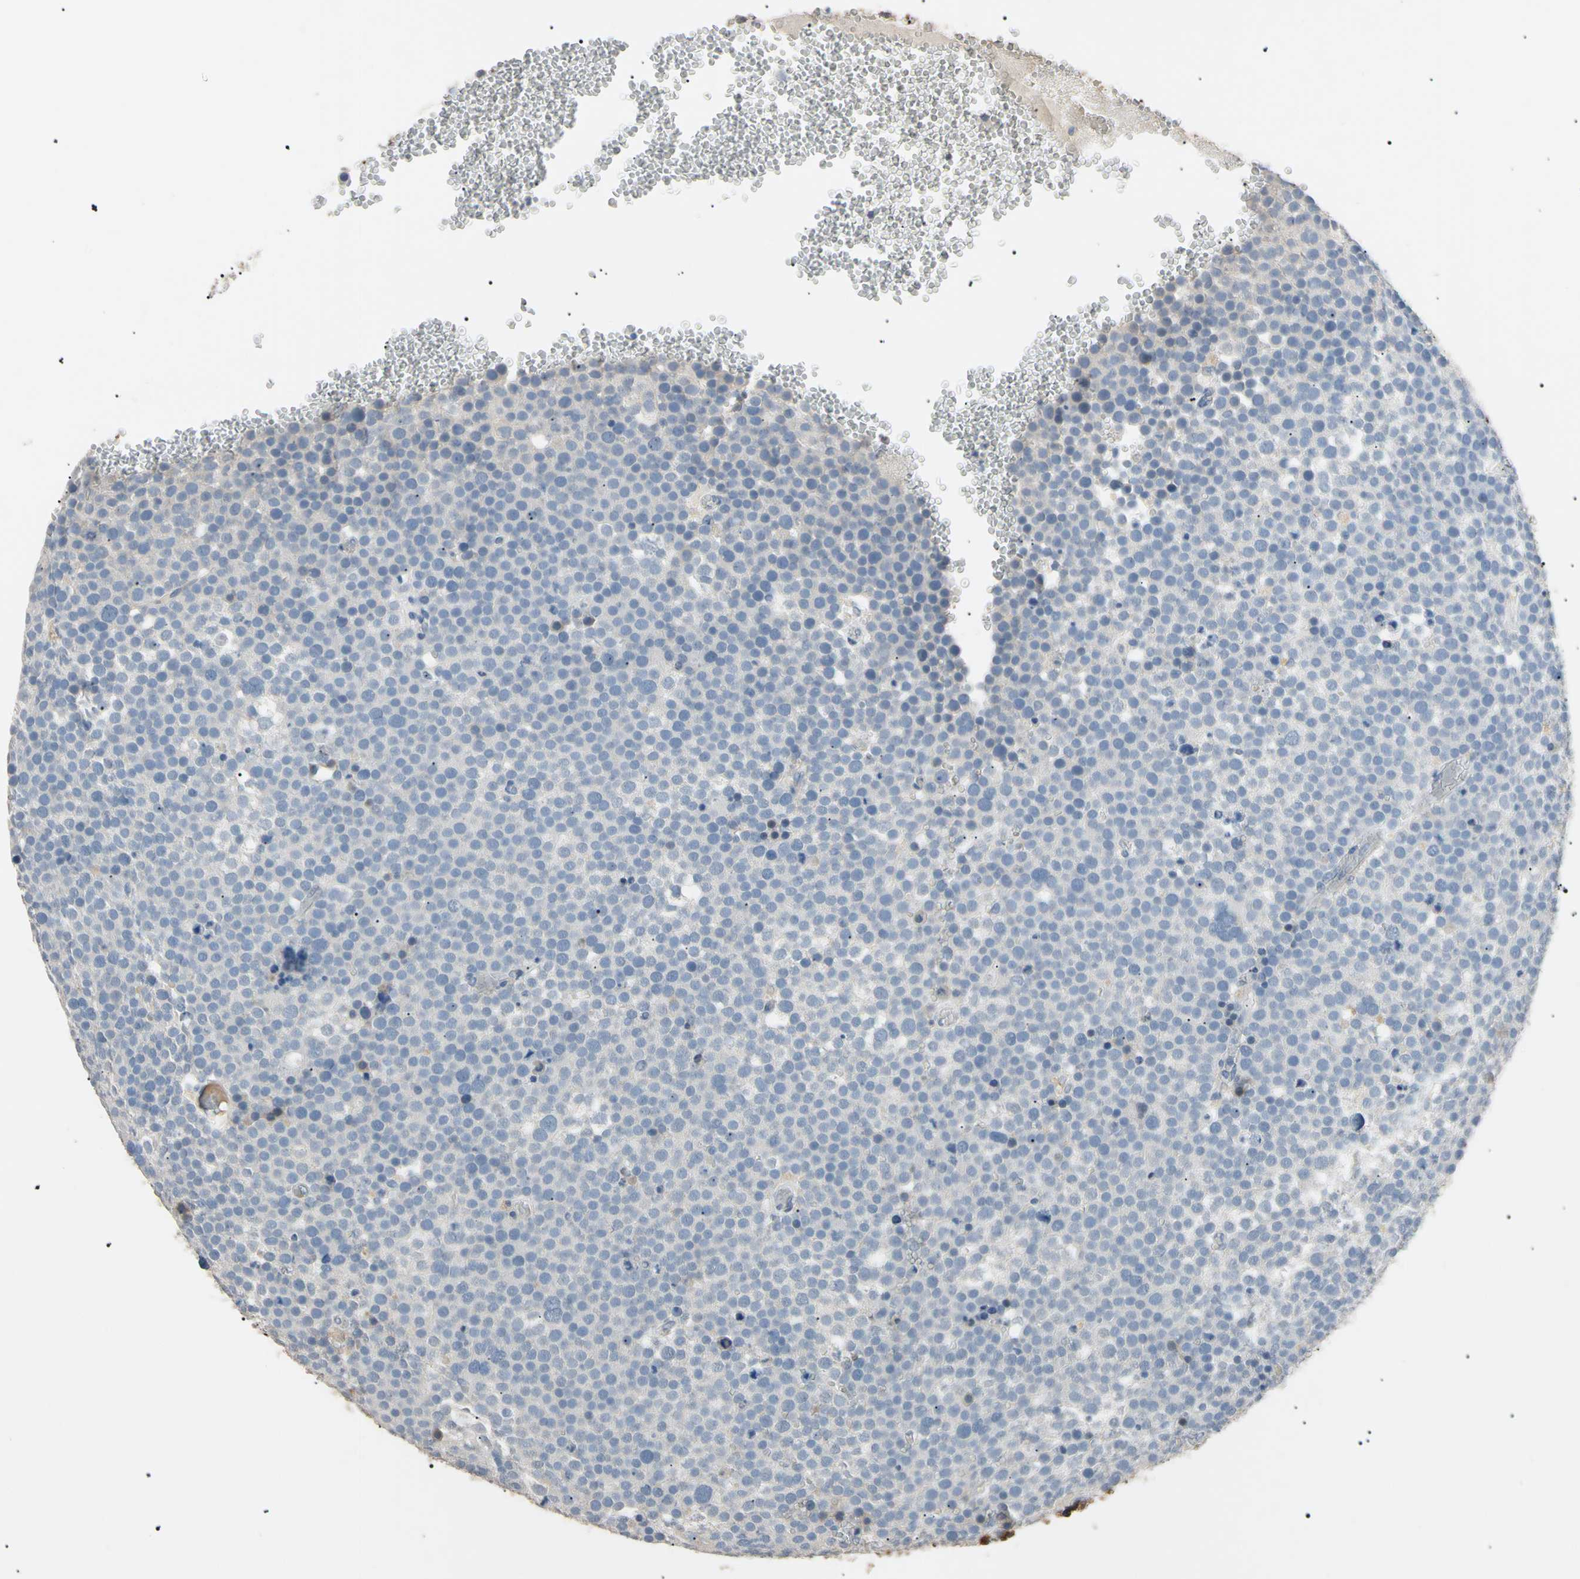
{"staining": {"intensity": "negative", "quantity": "none", "location": "none"}, "tissue": "testis cancer", "cell_type": "Tumor cells", "image_type": "cancer", "snomed": [{"axis": "morphology", "description": "Seminoma, NOS"}, {"axis": "topography", "description": "Testis"}], "caption": "There is no significant staining in tumor cells of testis cancer.", "gene": "CGB3", "patient": {"sex": "male", "age": 71}}